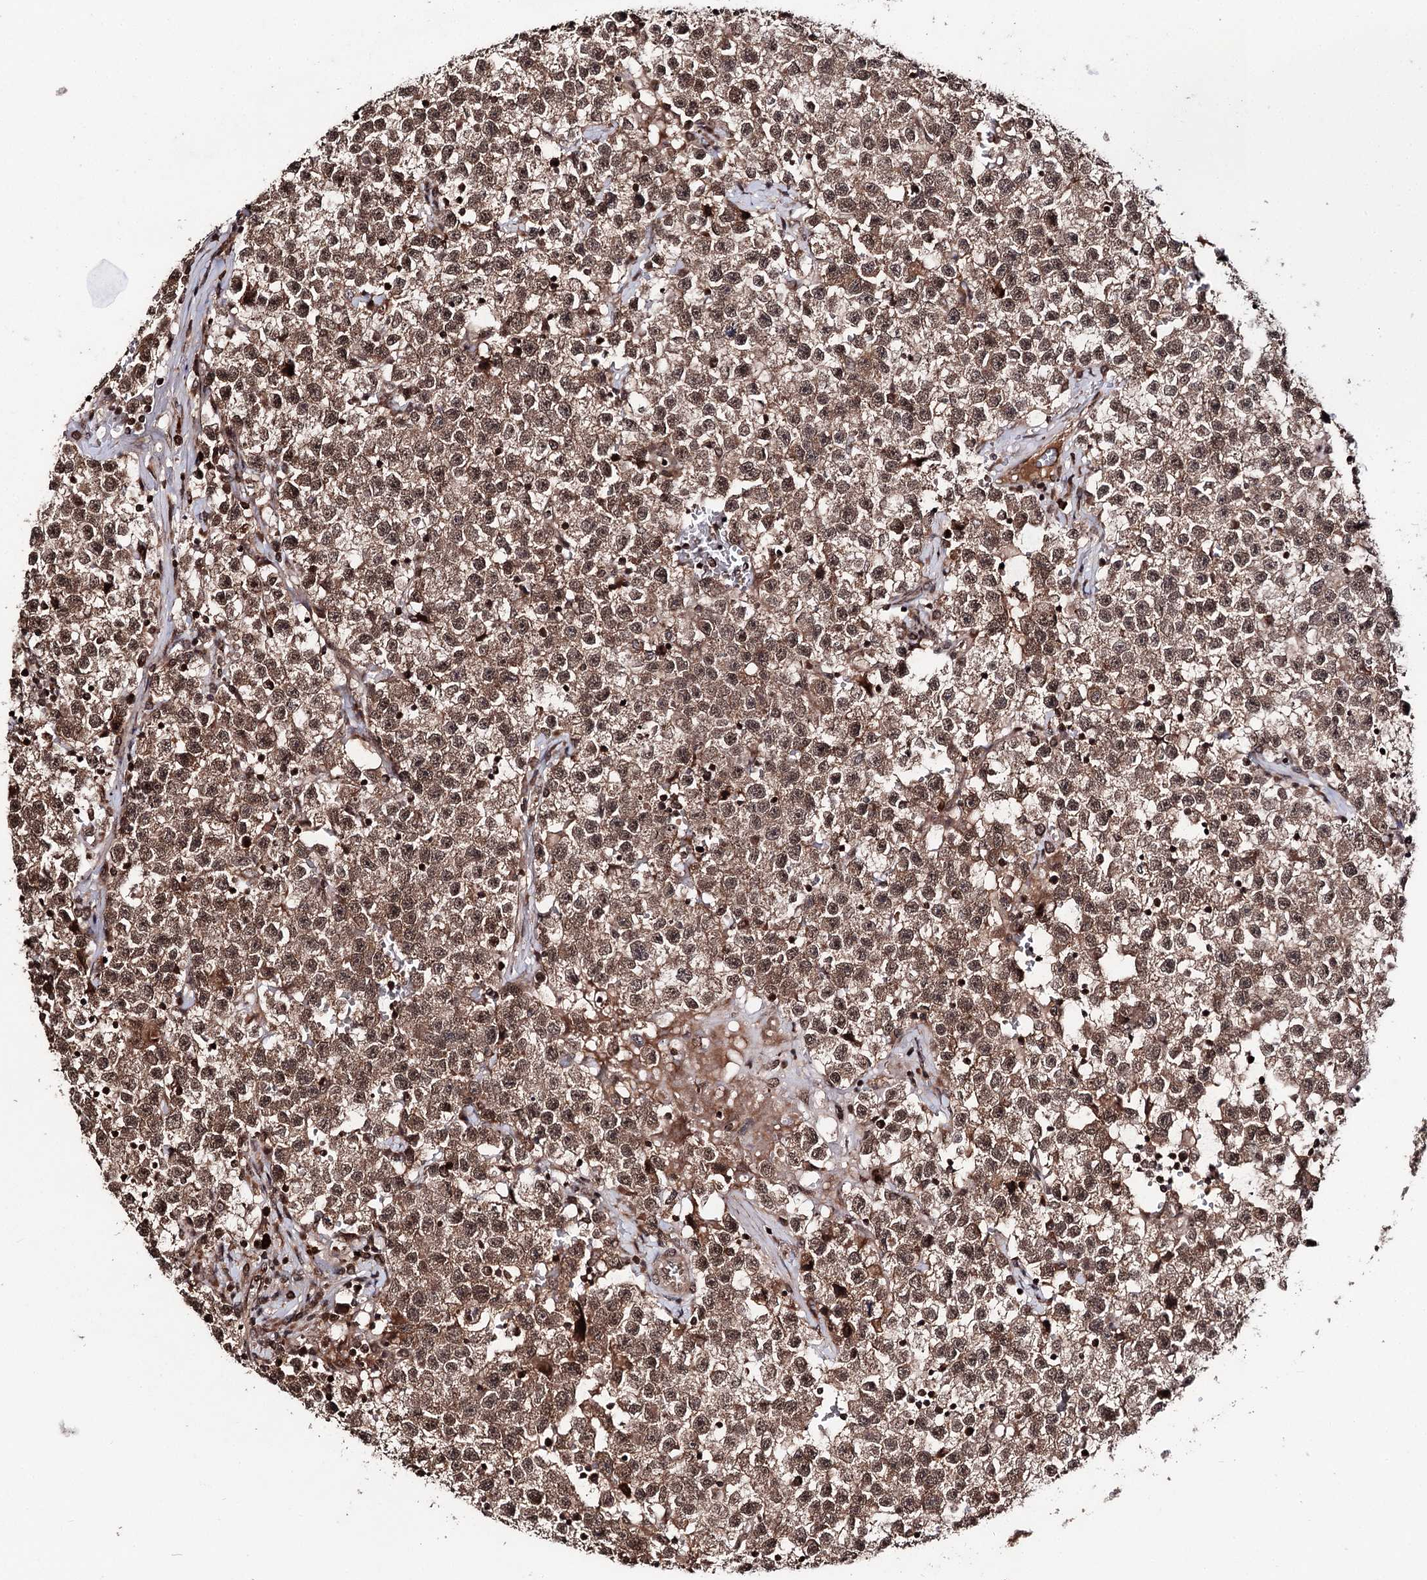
{"staining": {"intensity": "moderate", "quantity": ">75%", "location": "cytoplasmic/membranous,nuclear"}, "tissue": "testis cancer", "cell_type": "Tumor cells", "image_type": "cancer", "snomed": [{"axis": "morphology", "description": "Seminoma, NOS"}, {"axis": "topography", "description": "Testis"}], "caption": "Immunohistochemistry image of neoplastic tissue: testis seminoma stained using IHC reveals medium levels of moderate protein expression localized specifically in the cytoplasmic/membranous and nuclear of tumor cells, appearing as a cytoplasmic/membranous and nuclear brown color.", "gene": "FAM53B", "patient": {"sex": "male", "age": 22}}